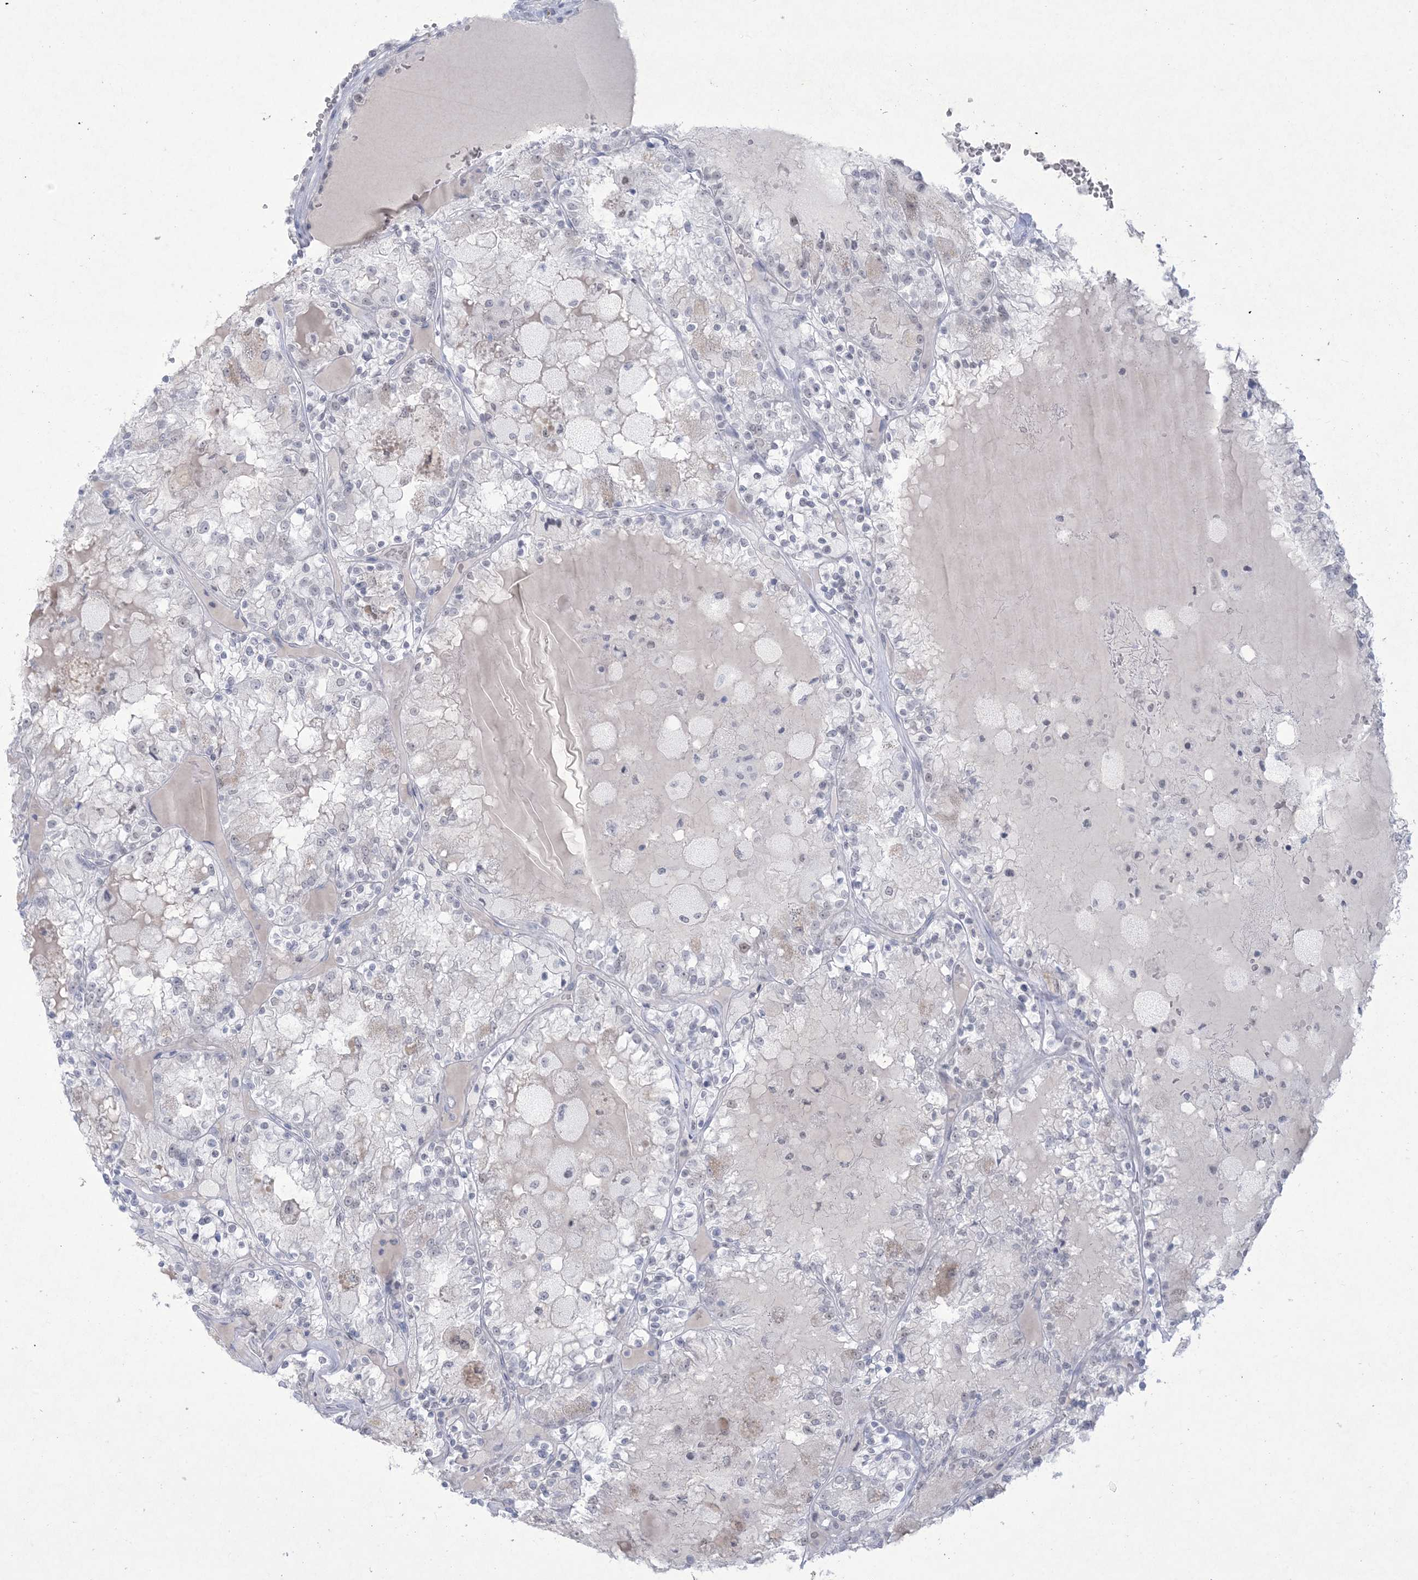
{"staining": {"intensity": "negative", "quantity": "none", "location": "none"}, "tissue": "renal cancer", "cell_type": "Tumor cells", "image_type": "cancer", "snomed": [{"axis": "morphology", "description": "Adenocarcinoma, NOS"}, {"axis": "topography", "description": "Kidney"}], "caption": "Immunohistochemical staining of adenocarcinoma (renal) demonstrates no significant expression in tumor cells. (DAB (3,3'-diaminobenzidine) immunohistochemistry (IHC) with hematoxylin counter stain).", "gene": "HOMEZ", "patient": {"sex": "female", "age": 56}}